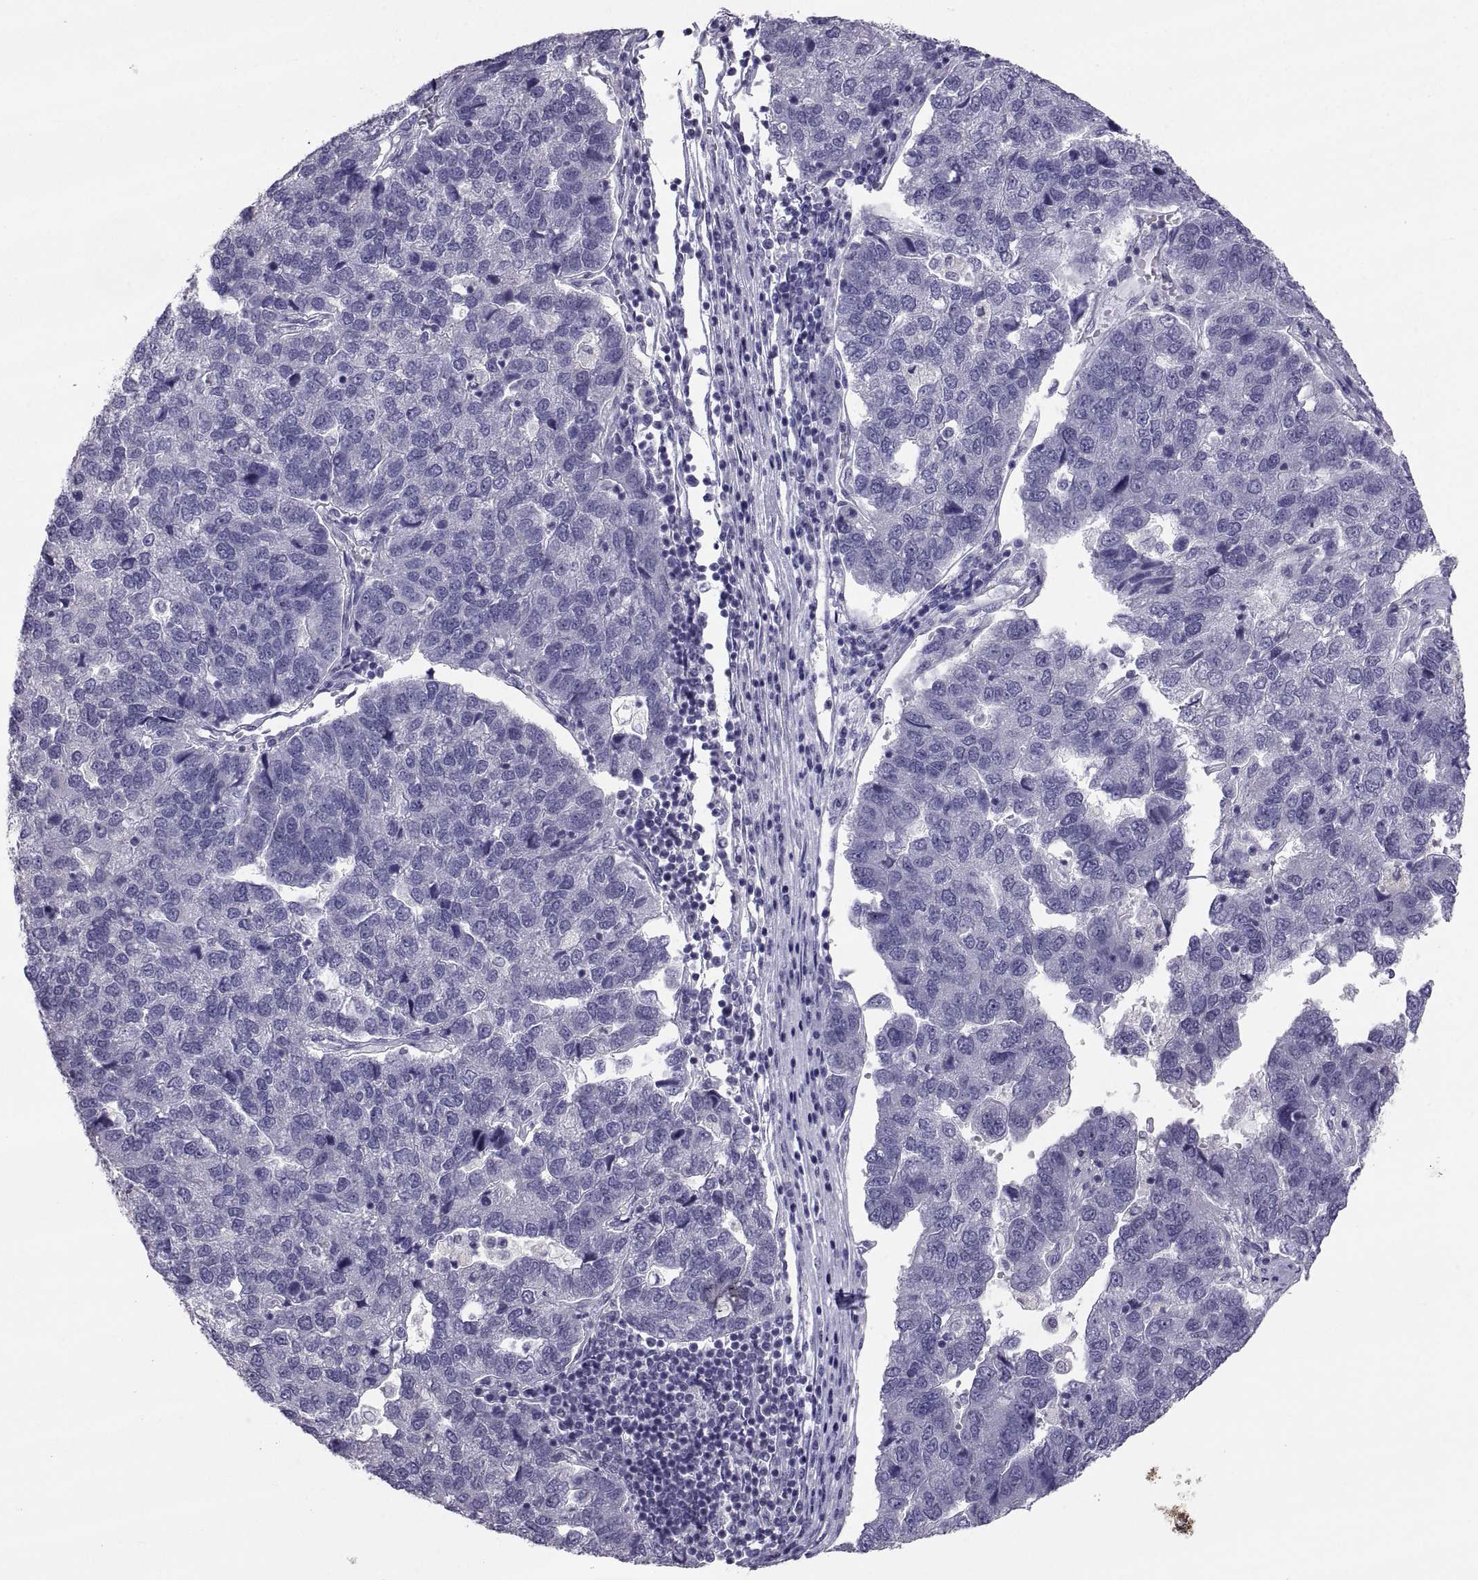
{"staining": {"intensity": "negative", "quantity": "none", "location": "none"}, "tissue": "pancreatic cancer", "cell_type": "Tumor cells", "image_type": "cancer", "snomed": [{"axis": "morphology", "description": "Adenocarcinoma, NOS"}, {"axis": "topography", "description": "Pancreas"}], "caption": "Protein analysis of pancreatic cancer demonstrates no significant positivity in tumor cells. Nuclei are stained in blue.", "gene": "IGSF1", "patient": {"sex": "female", "age": 61}}